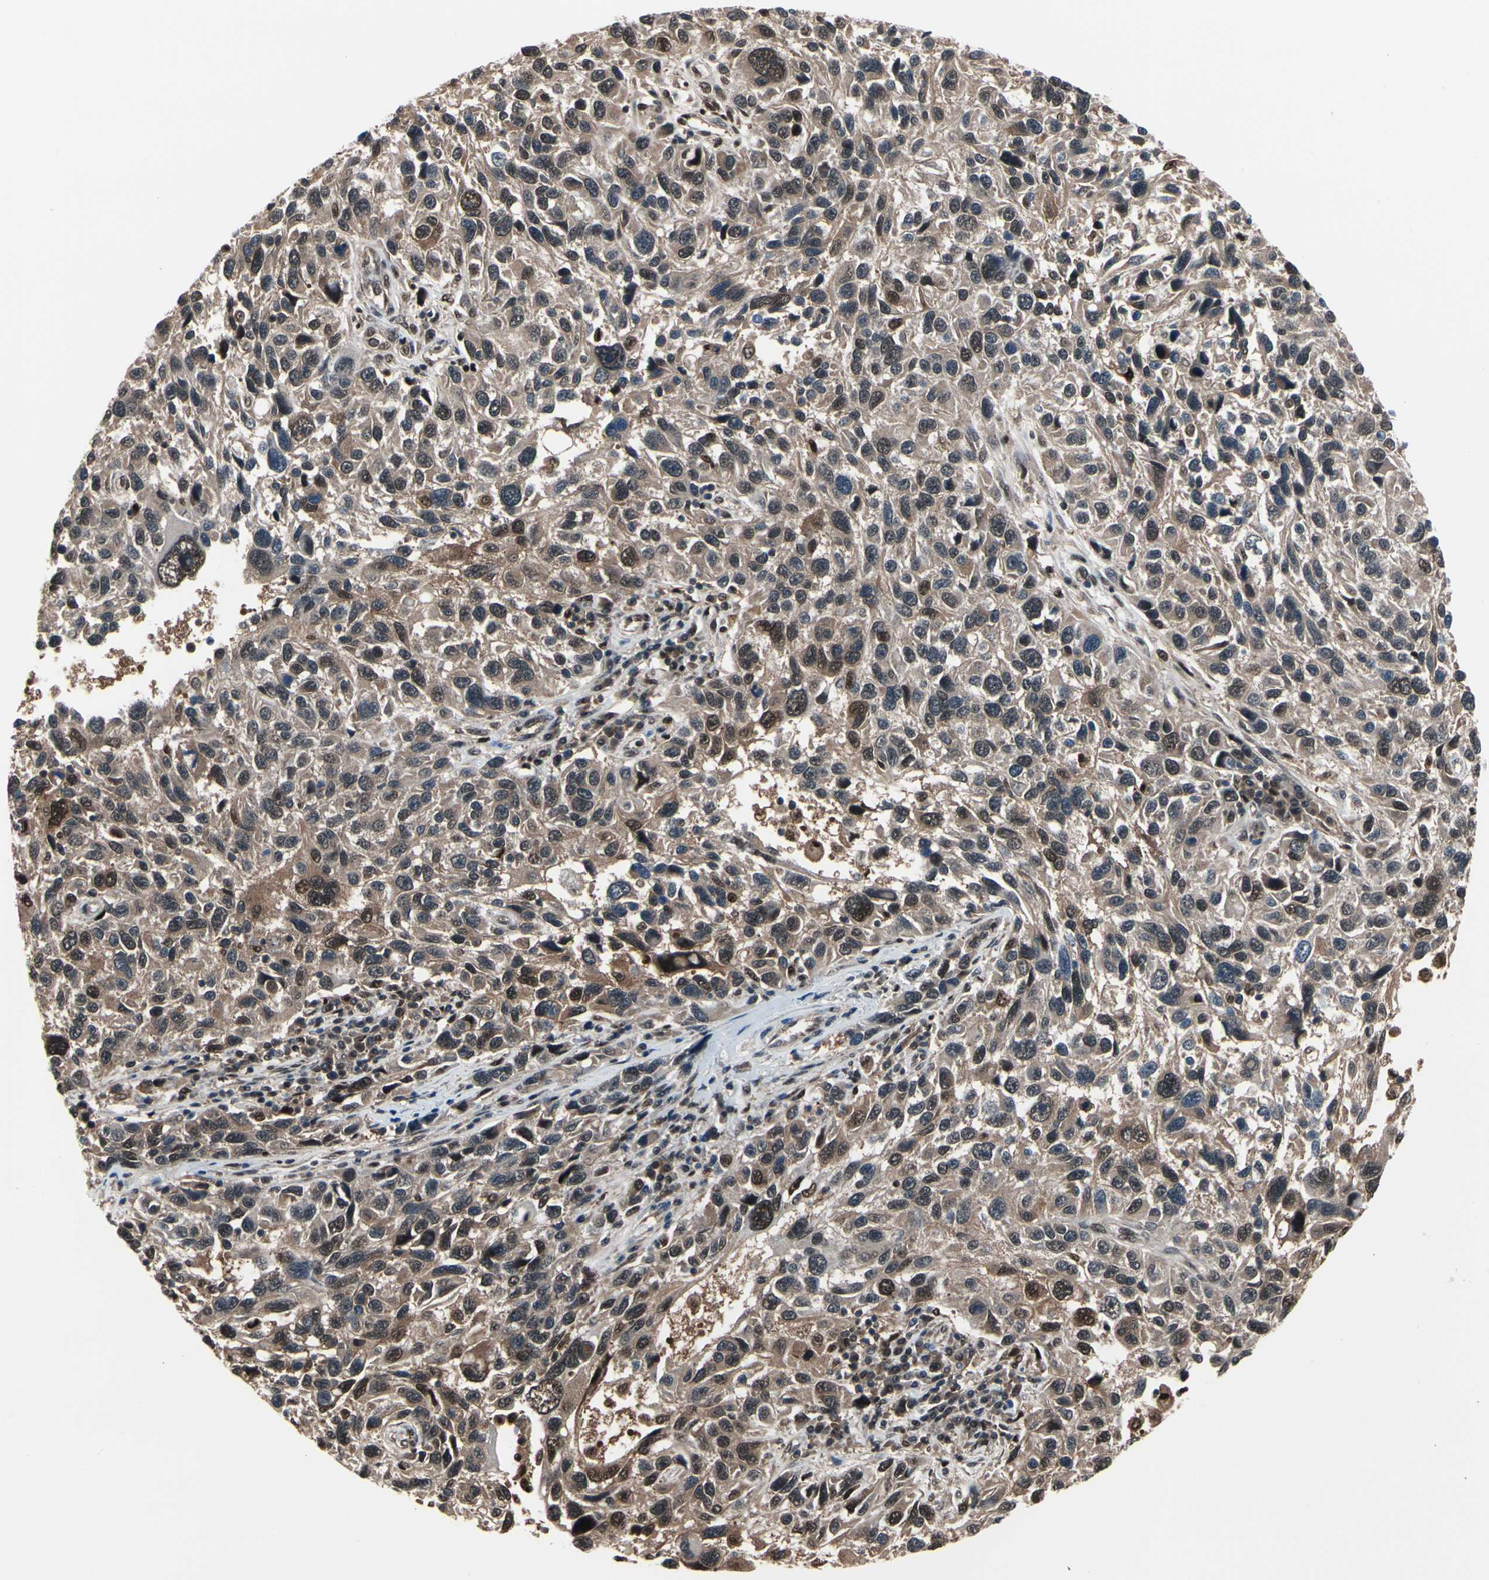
{"staining": {"intensity": "moderate", "quantity": ">75%", "location": "cytoplasmic/membranous,nuclear"}, "tissue": "melanoma", "cell_type": "Tumor cells", "image_type": "cancer", "snomed": [{"axis": "morphology", "description": "Malignant melanoma, NOS"}, {"axis": "topography", "description": "Skin"}], "caption": "The histopathology image reveals immunohistochemical staining of melanoma. There is moderate cytoplasmic/membranous and nuclear positivity is seen in about >75% of tumor cells. Using DAB (brown) and hematoxylin (blue) stains, captured at high magnification using brightfield microscopy.", "gene": "PSMA2", "patient": {"sex": "male", "age": 53}}